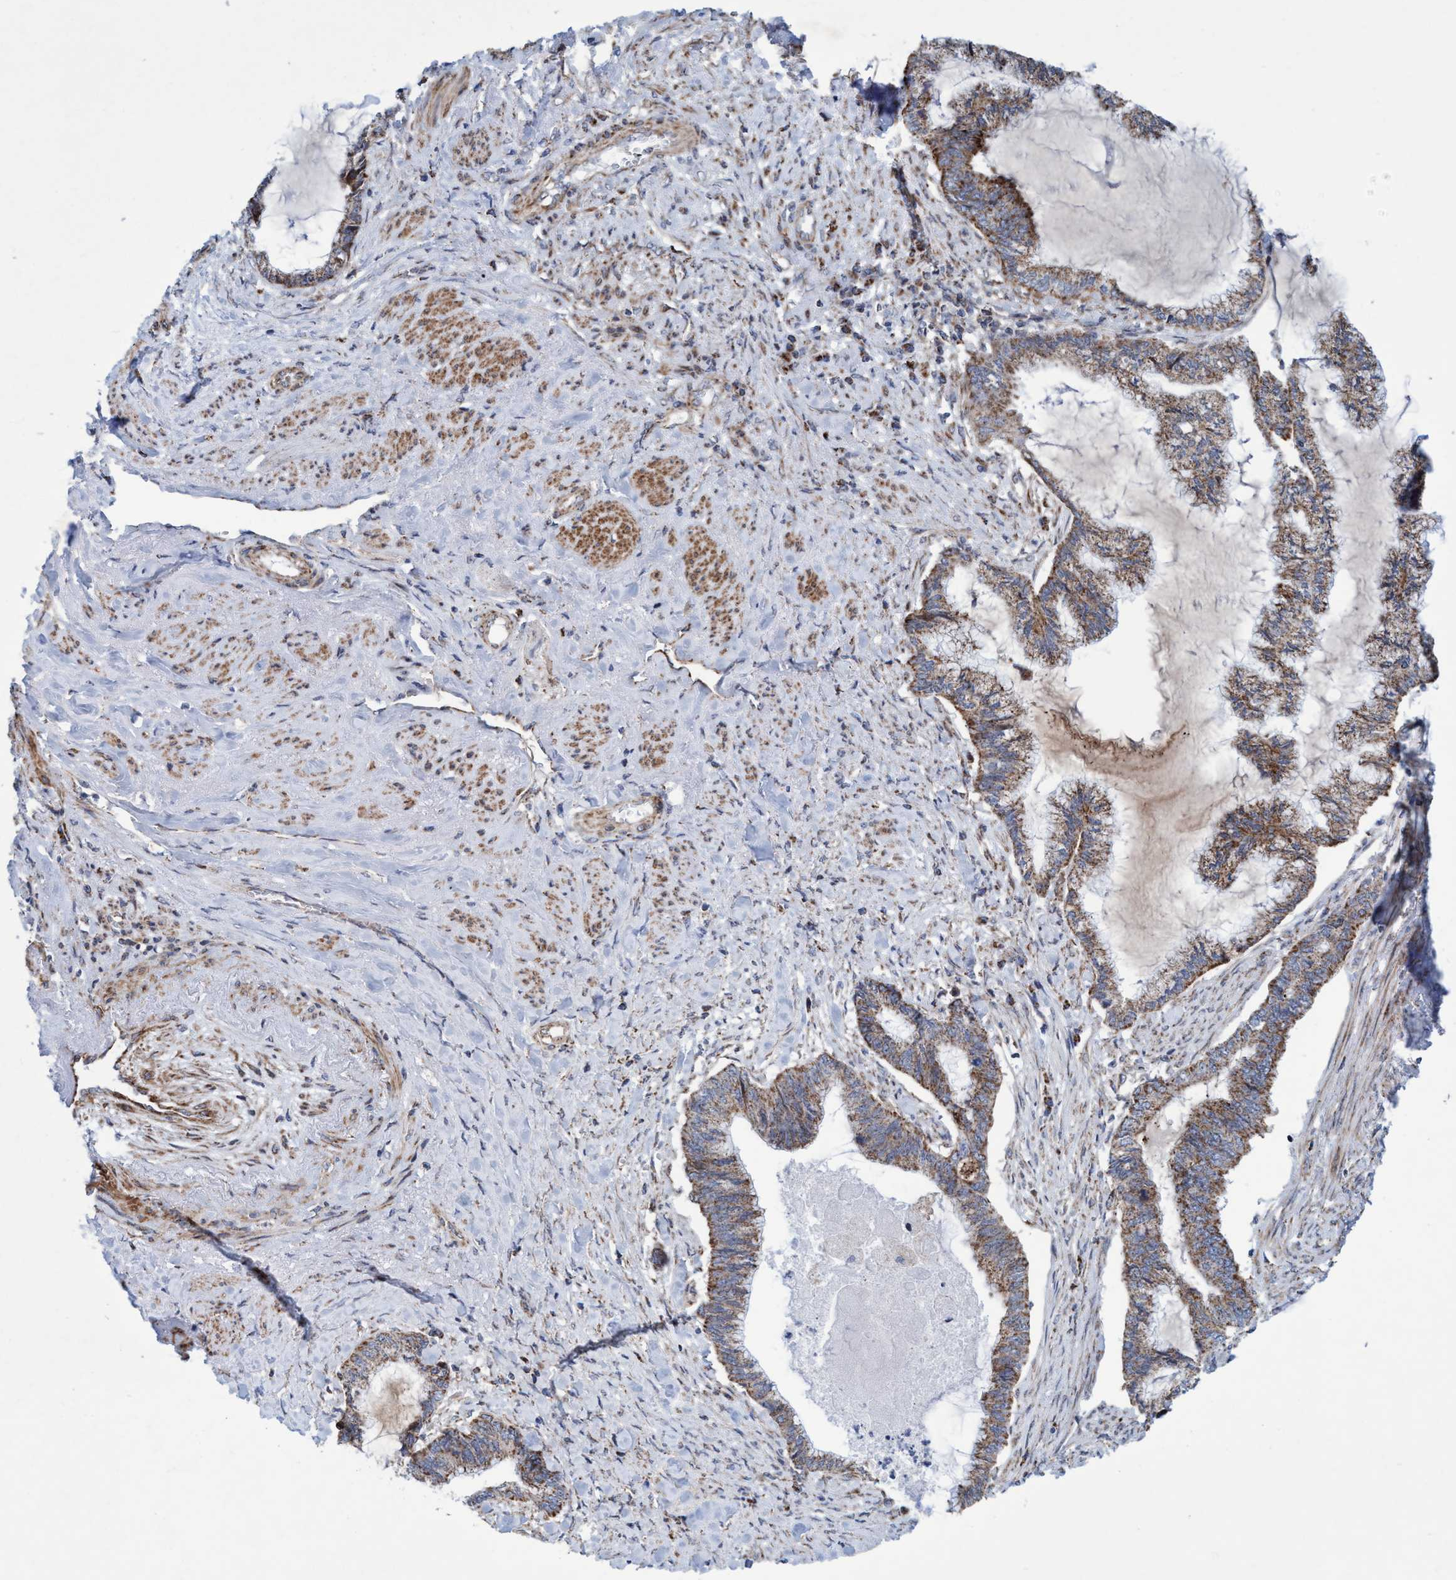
{"staining": {"intensity": "moderate", "quantity": ">75%", "location": "cytoplasmic/membranous"}, "tissue": "endometrial cancer", "cell_type": "Tumor cells", "image_type": "cancer", "snomed": [{"axis": "morphology", "description": "Adenocarcinoma, NOS"}, {"axis": "topography", "description": "Endometrium"}], "caption": "An image of human endometrial cancer (adenocarcinoma) stained for a protein demonstrates moderate cytoplasmic/membranous brown staining in tumor cells. The staining is performed using DAB (3,3'-diaminobenzidine) brown chromogen to label protein expression. The nuclei are counter-stained blue using hematoxylin.", "gene": "POLR1F", "patient": {"sex": "female", "age": 86}}